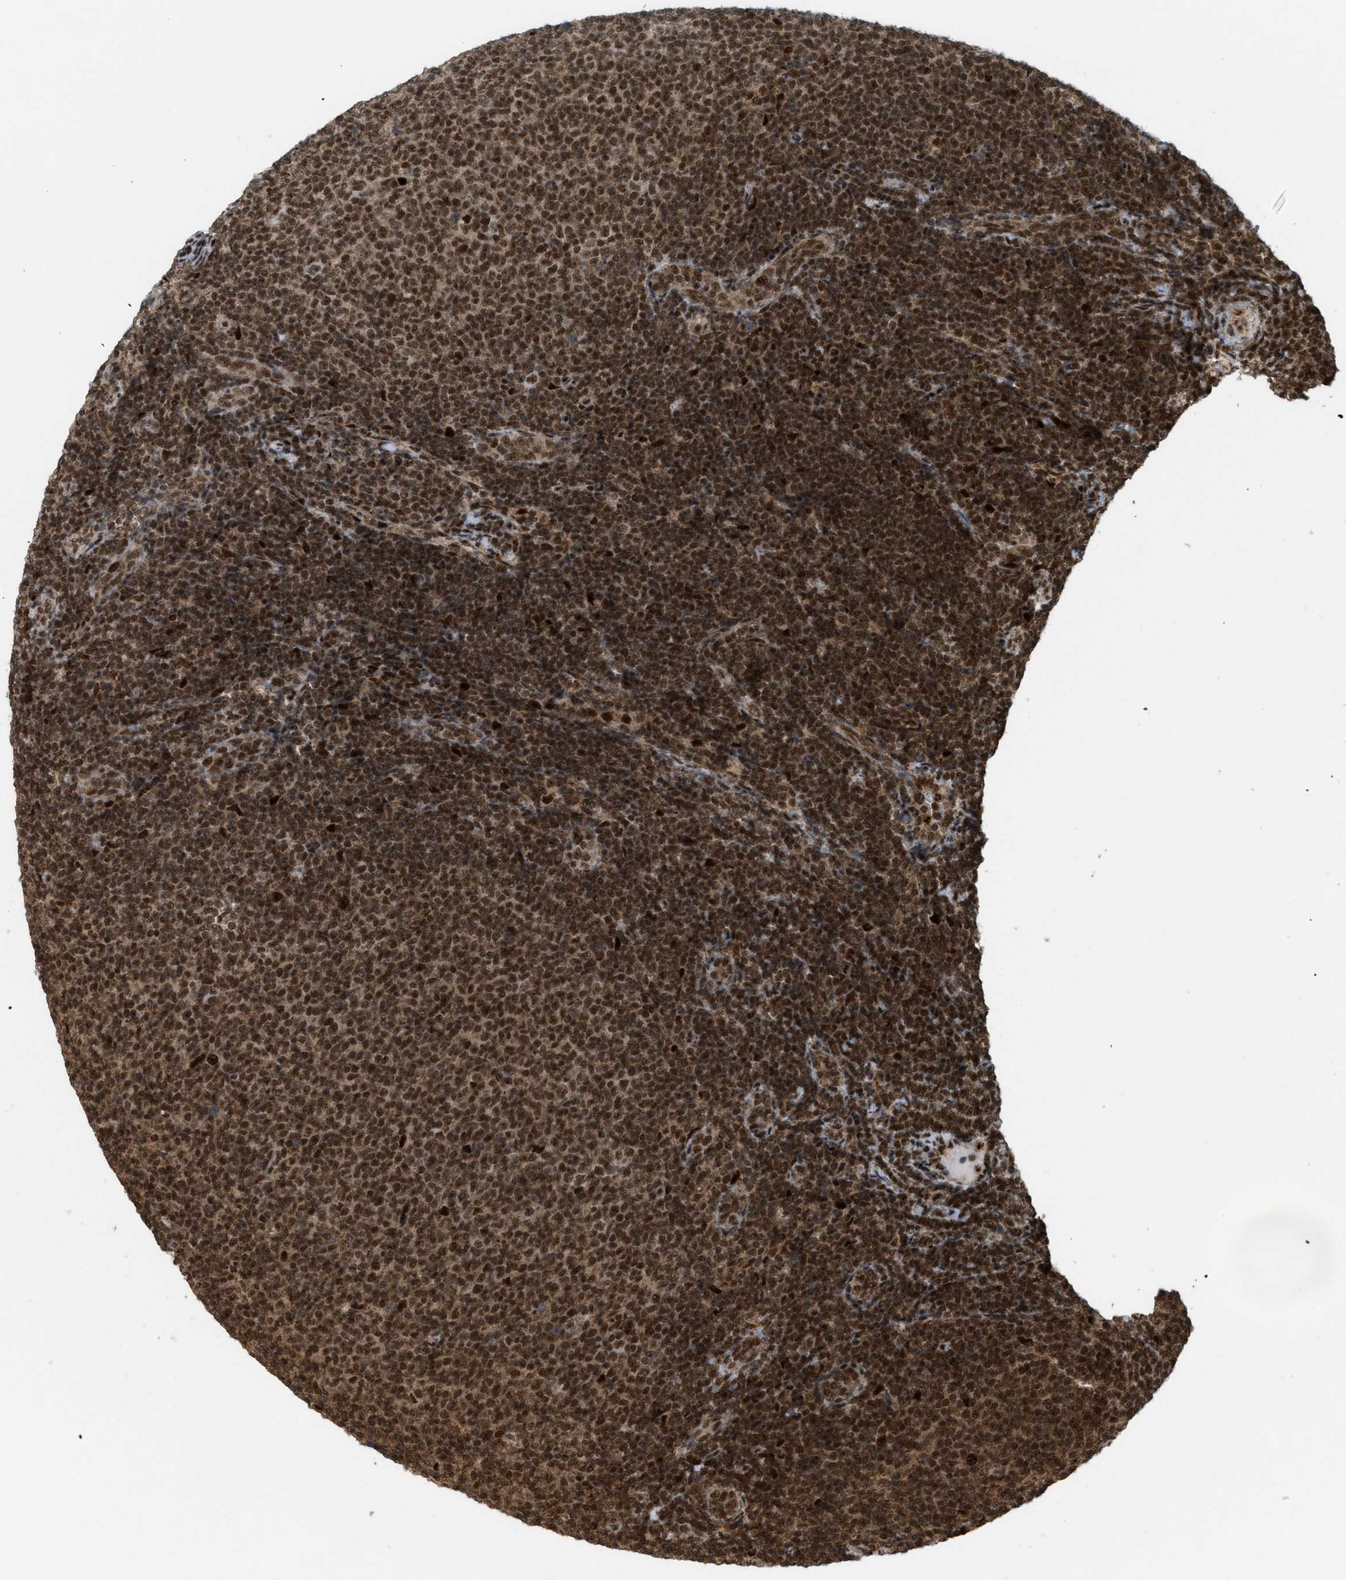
{"staining": {"intensity": "strong", "quantity": ">75%", "location": "cytoplasmic/membranous,nuclear"}, "tissue": "lymphoma", "cell_type": "Tumor cells", "image_type": "cancer", "snomed": [{"axis": "morphology", "description": "Malignant lymphoma, non-Hodgkin's type, Low grade"}, {"axis": "topography", "description": "Lymph node"}], "caption": "Protein expression by immunohistochemistry reveals strong cytoplasmic/membranous and nuclear staining in about >75% of tumor cells in lymphoma.", "gene": "TLK1", "patient": {"sex": "male", "age": 66}}